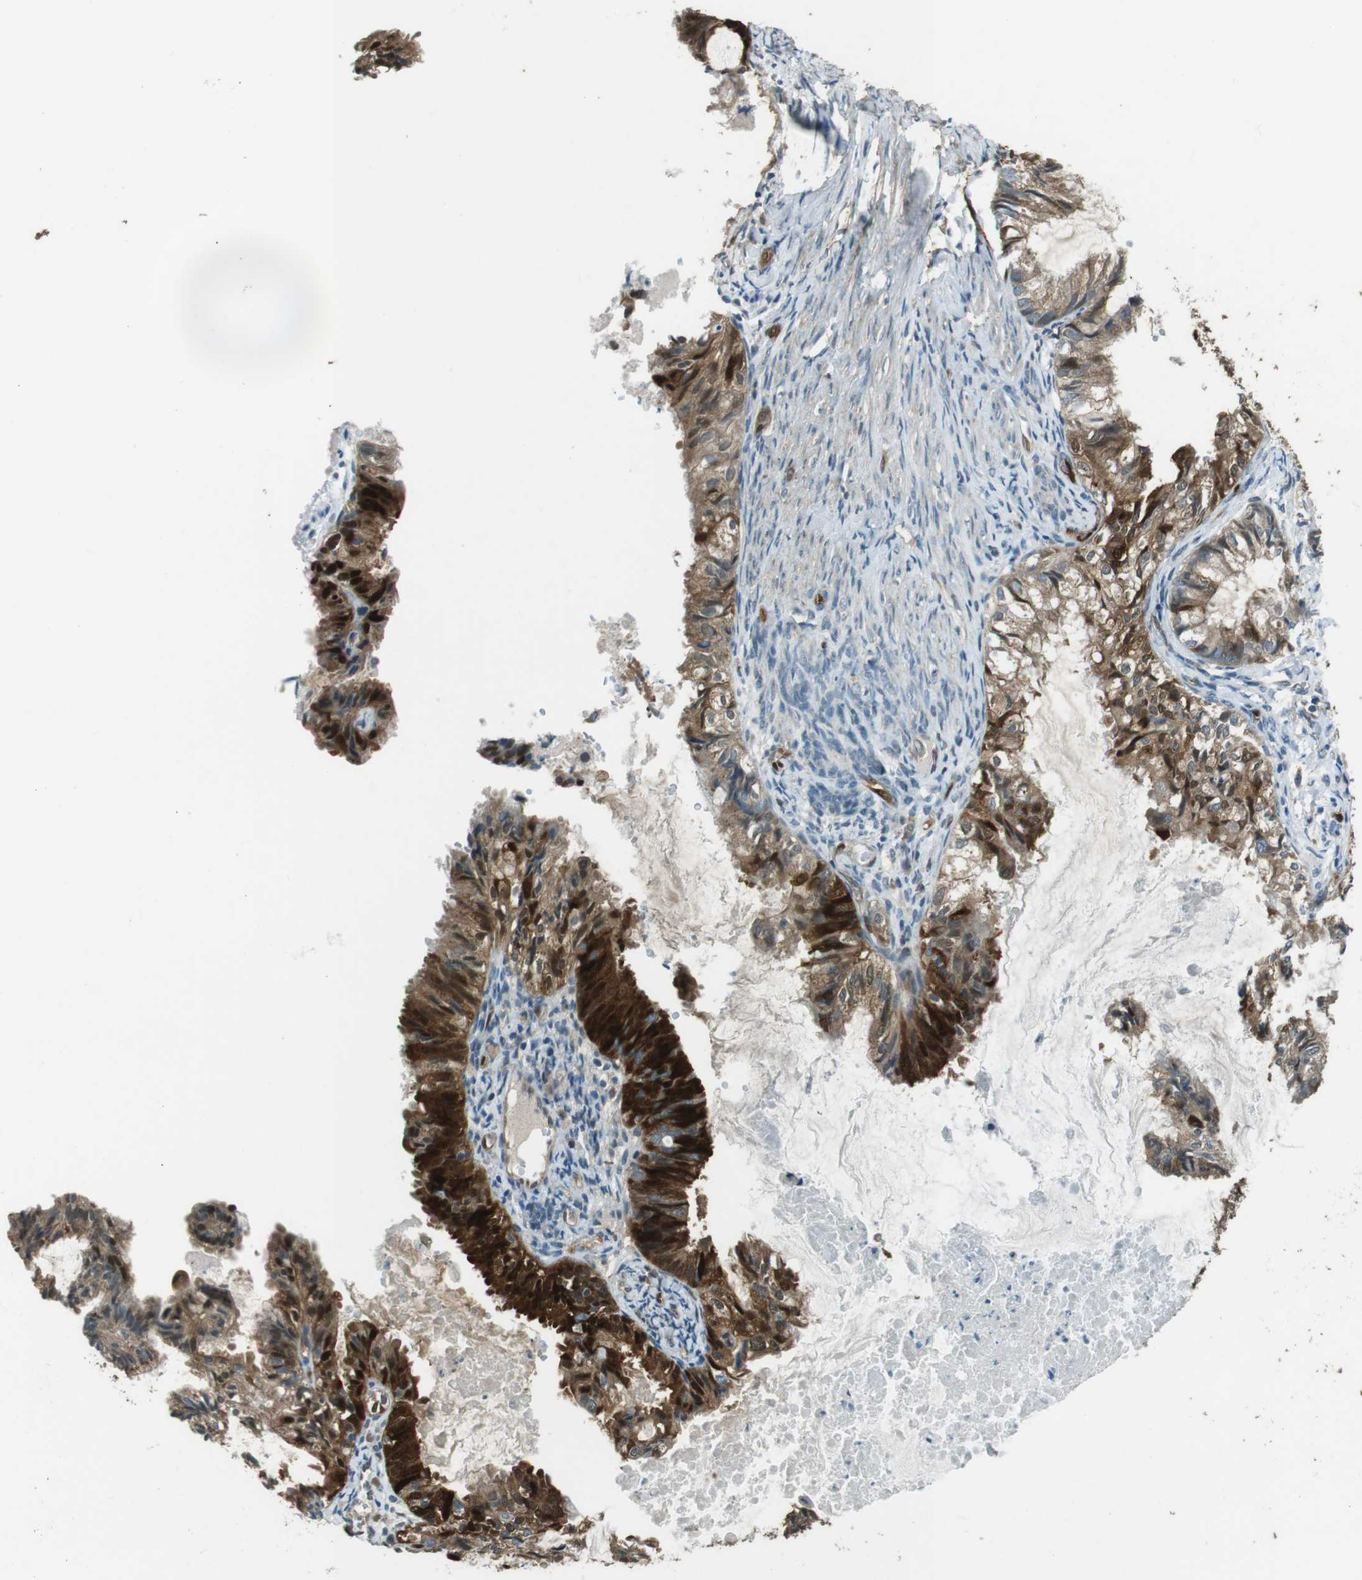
{"staining": {"intensity": "strong", "quantity": "25%-75%", "location": "cytoplasmic/membranous"}, "tissue": "cervical cancer", "cell_type": "Tumor cells", "image_type": "cancer", "snomed": [{"axis": "morphology", "description": "Normal tissue, NOS"}, {"axis": "morphology", "description": "Adenocarcinoma, NOS"}, {"axis": "topography", "description": "Cervix"}, {"axis": "topography", "description": "Endometrium"}], "caption": "Cervical adenocarcinoma was stained to show a protein in brown. There is high levels of strong cytoplasmic/membranous positivity in approximately 25%-75% of tumor cells.", "gene": "MFAP3", "patient": {"sex": "female", "age": 86}}